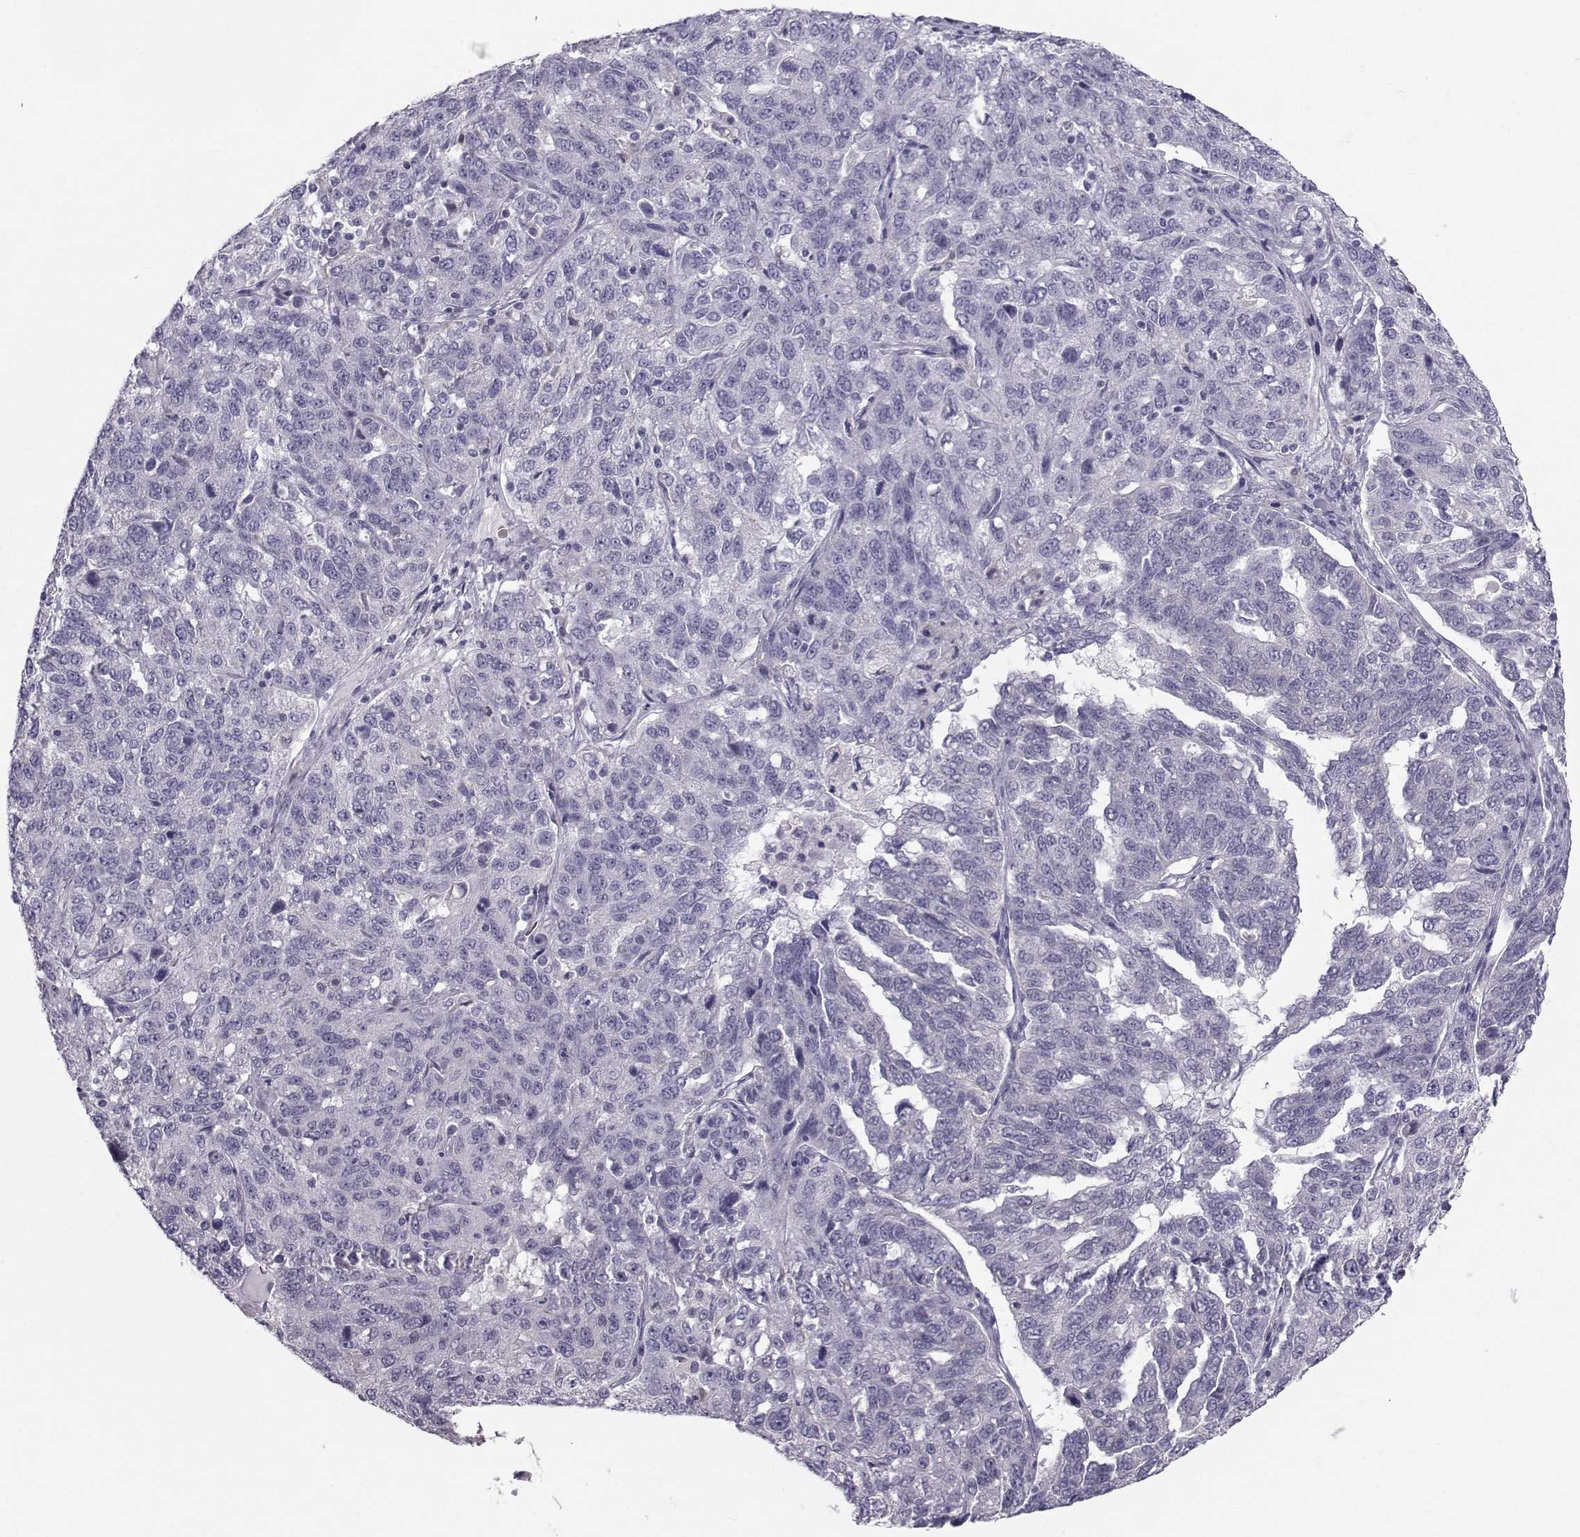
{"staining": {"intensity": "negative", "quantity": "none", "location": "none"}, "tissue": "ovarian cancer", "cell_type": "Tumor cells", "image_type": "cancer", "snomed": [{"axis": "morphology", "description": "Cystadenocarcinoma, serous, NOS"}, {"axis": "topography", "description": "Ovary"}], "caption": "Immunohistochemical staining of ovarian serous cystadenocarcinoma displays no significant positivity in tumor cells.", "gene": "GARIN3", "patient": {"sex": "female", "age": 71}}